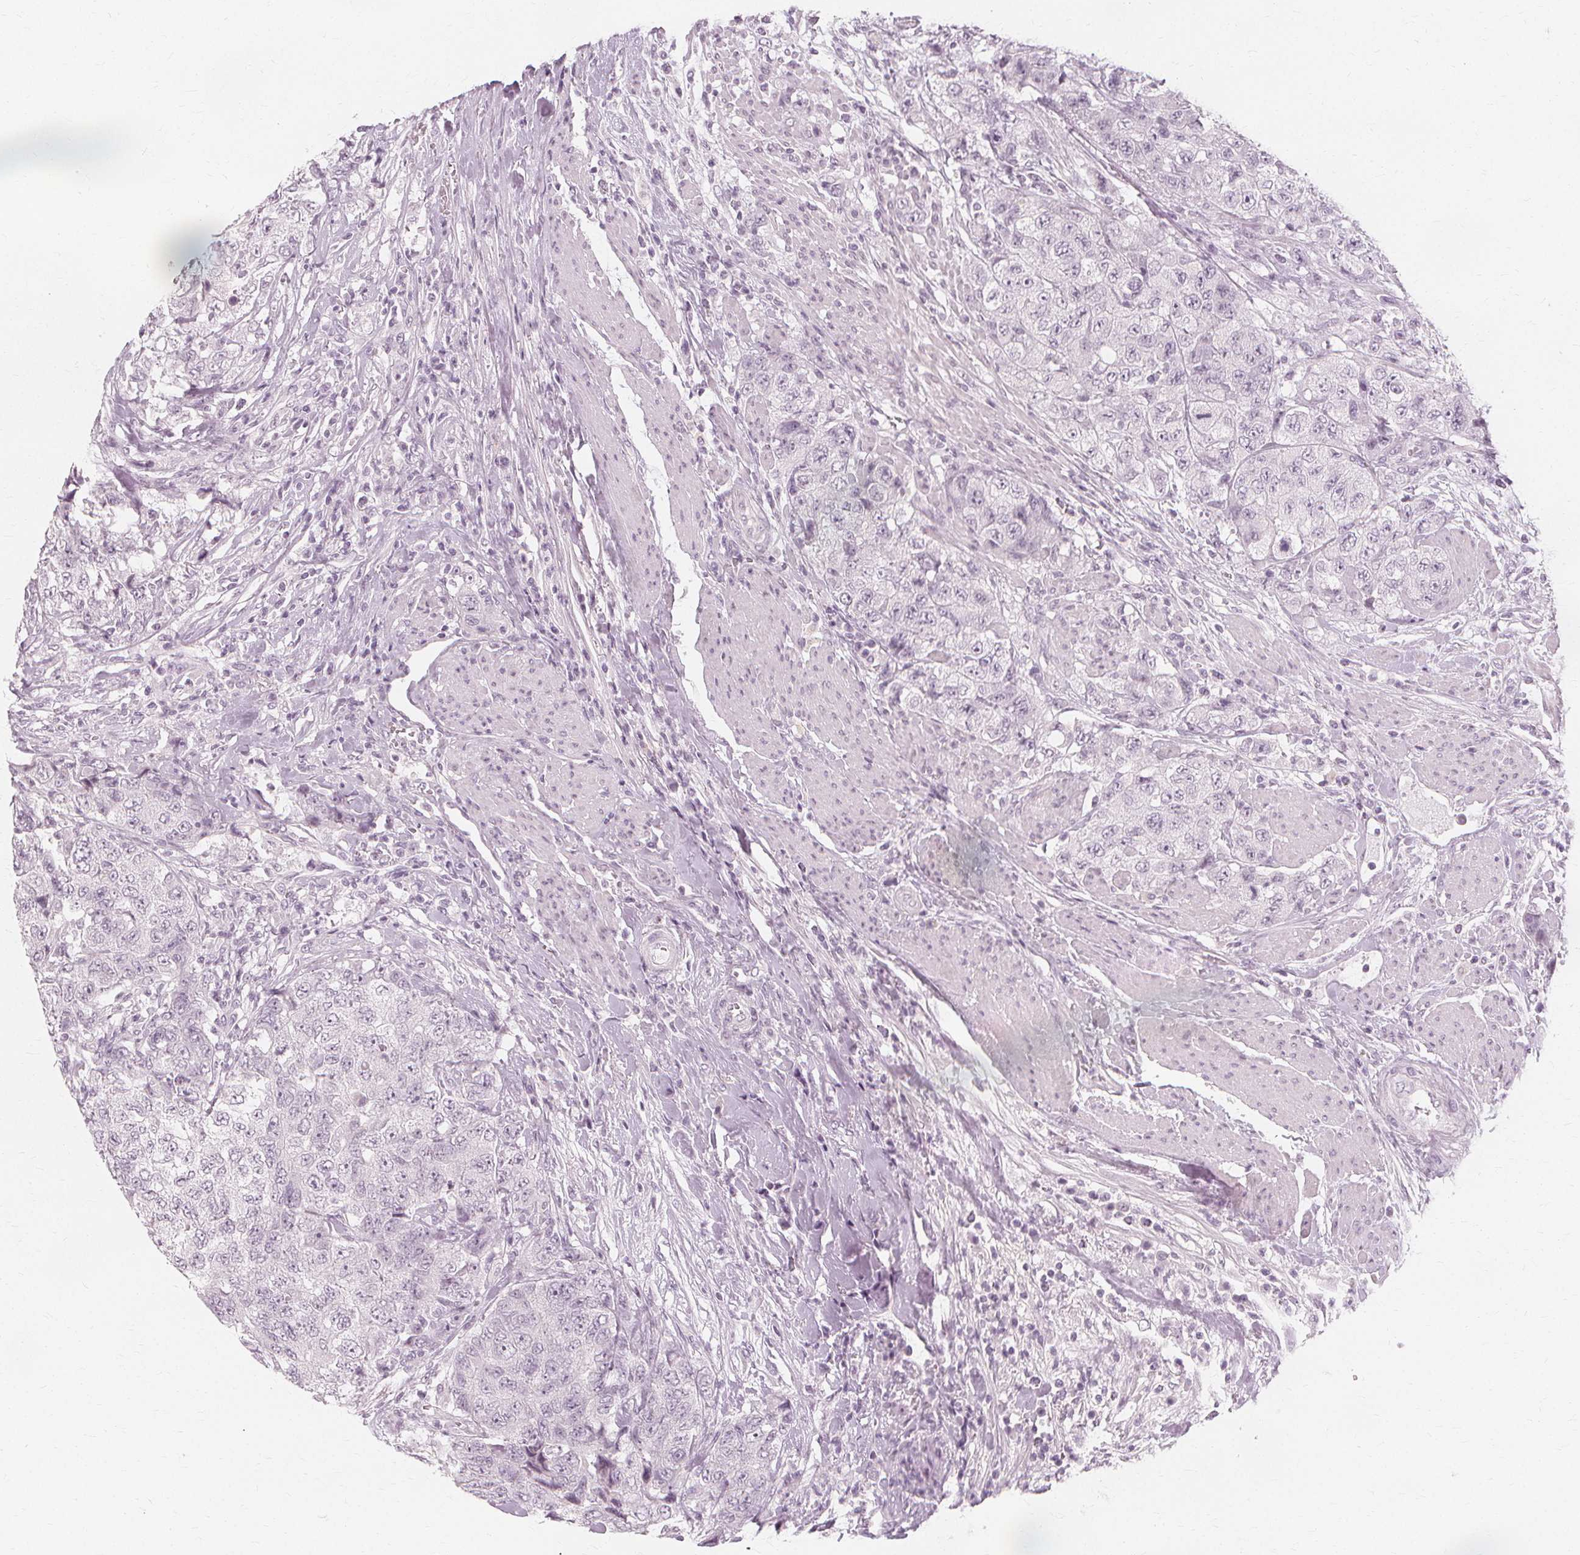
{"staining": {"intensity": "negative", "quantity": "none", "location": "none"}, "tissue": "urothelial cancer", "cell_type": "Tumor cells", "image_type": "cancer", "snomed": [{"axis": "morphology", "description": "Urothelial carcinoma, High grade"}, {"axis": "topography", "description": "Urinary bladder"}], "caption": "High-grade urothelial carcinoma was stained to show a protein in brown. There is no significant staining in tumor cells. Brightfield microscopy of immunohistochemistry stained with DAB (3,3'-diaminobenzidine) (brown) and hematoxylin (blue), captured at high magnification.", "gene": "NXPE1", "patient": {"sex": "female", "age": 78}}